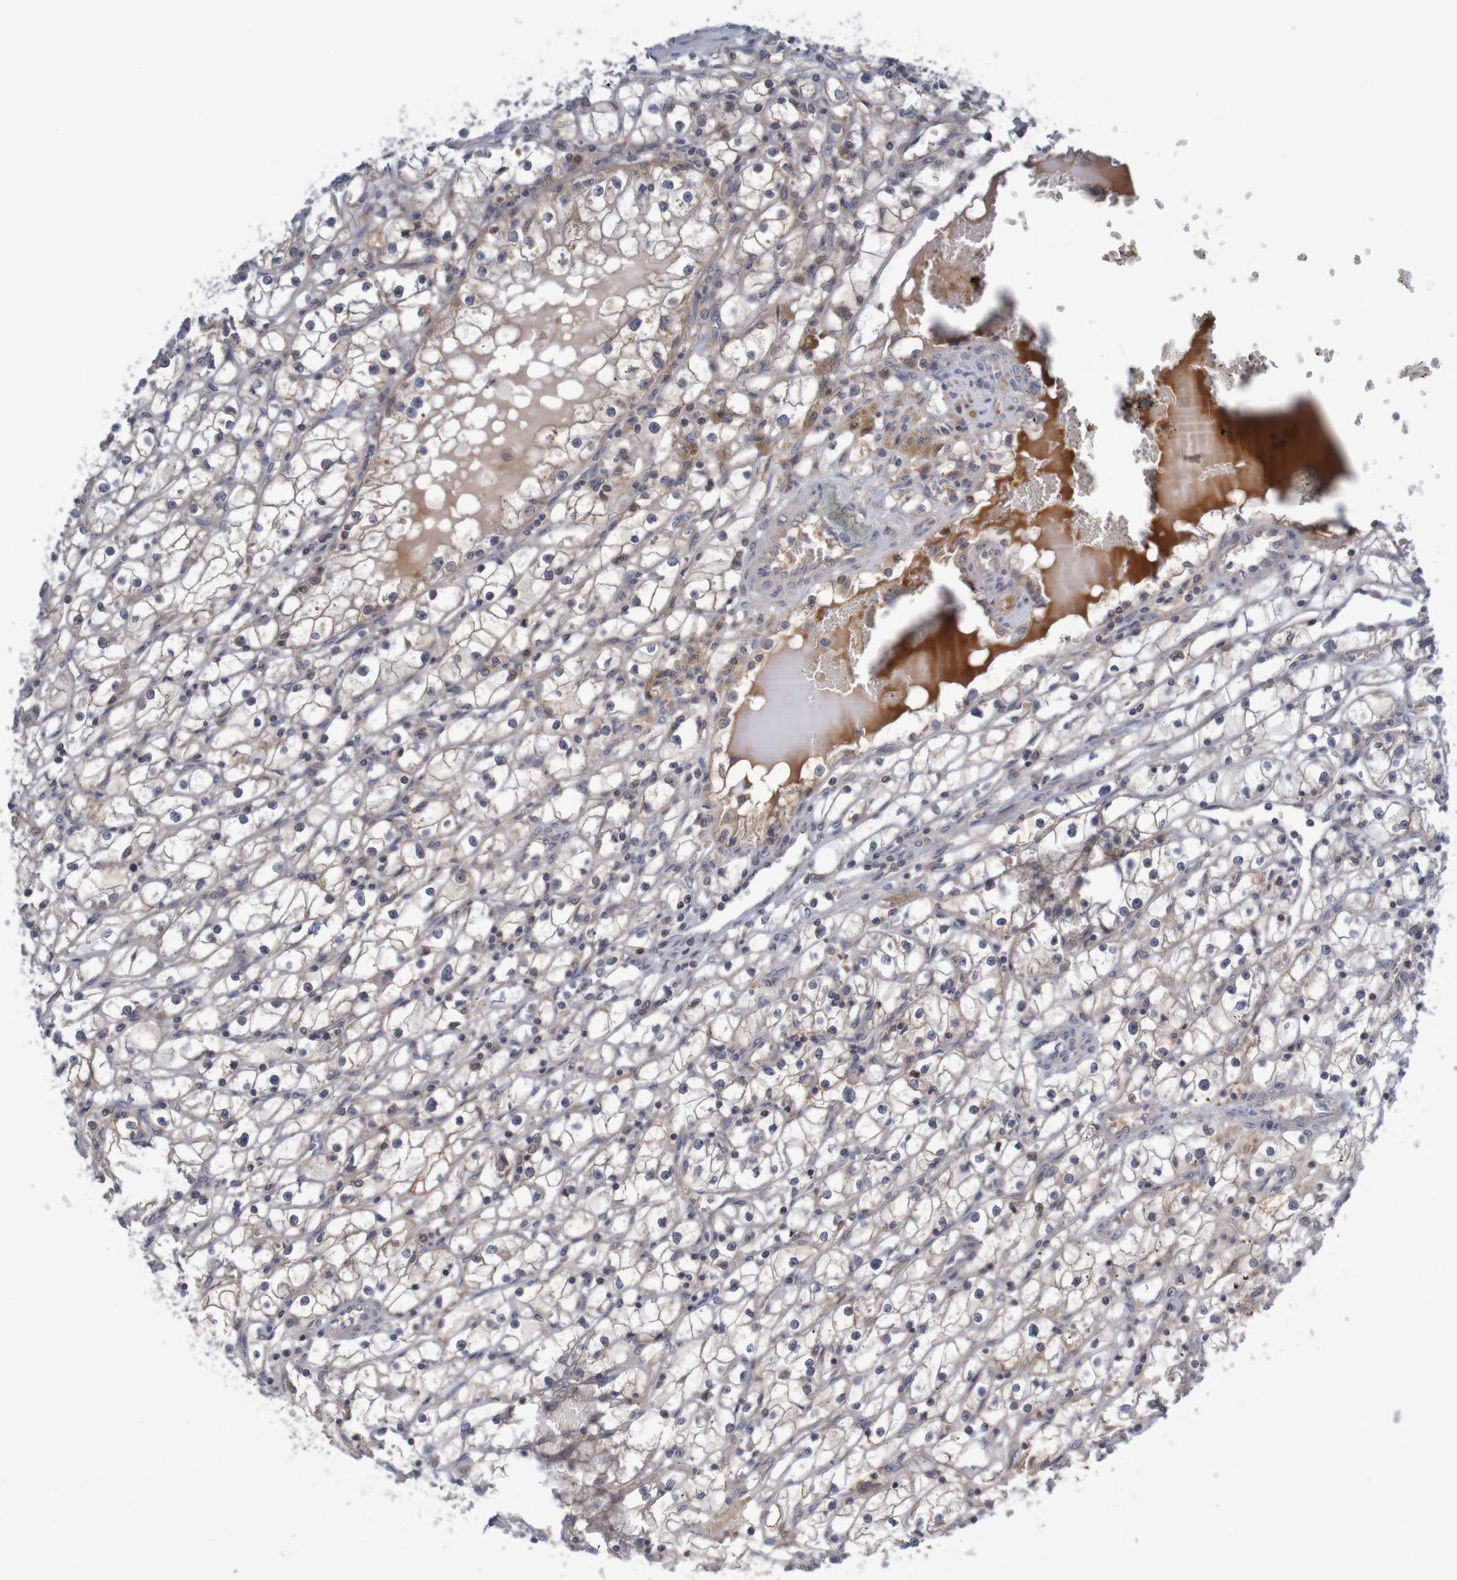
{"staining": {"intensity": "weak", "quantity": "25%-75%", "location": "cytoplasmic/membranous"}, "tissue": "renal cancer", "cell_type": "Tumor cells", "image_type": "cancer", "snomed": [{"axis": "morphology", "description": "Adenocarcinoma, NOS"}, {"axis": "topography", "description": "Kidney"}], "caption": "The immunohistochemical stain labels weak cytoplasmic/membranous expression in tumor cells of renal cancer tissue.", "gene": "ANKK1", "patient": {"sex": "male", "age": 56}}